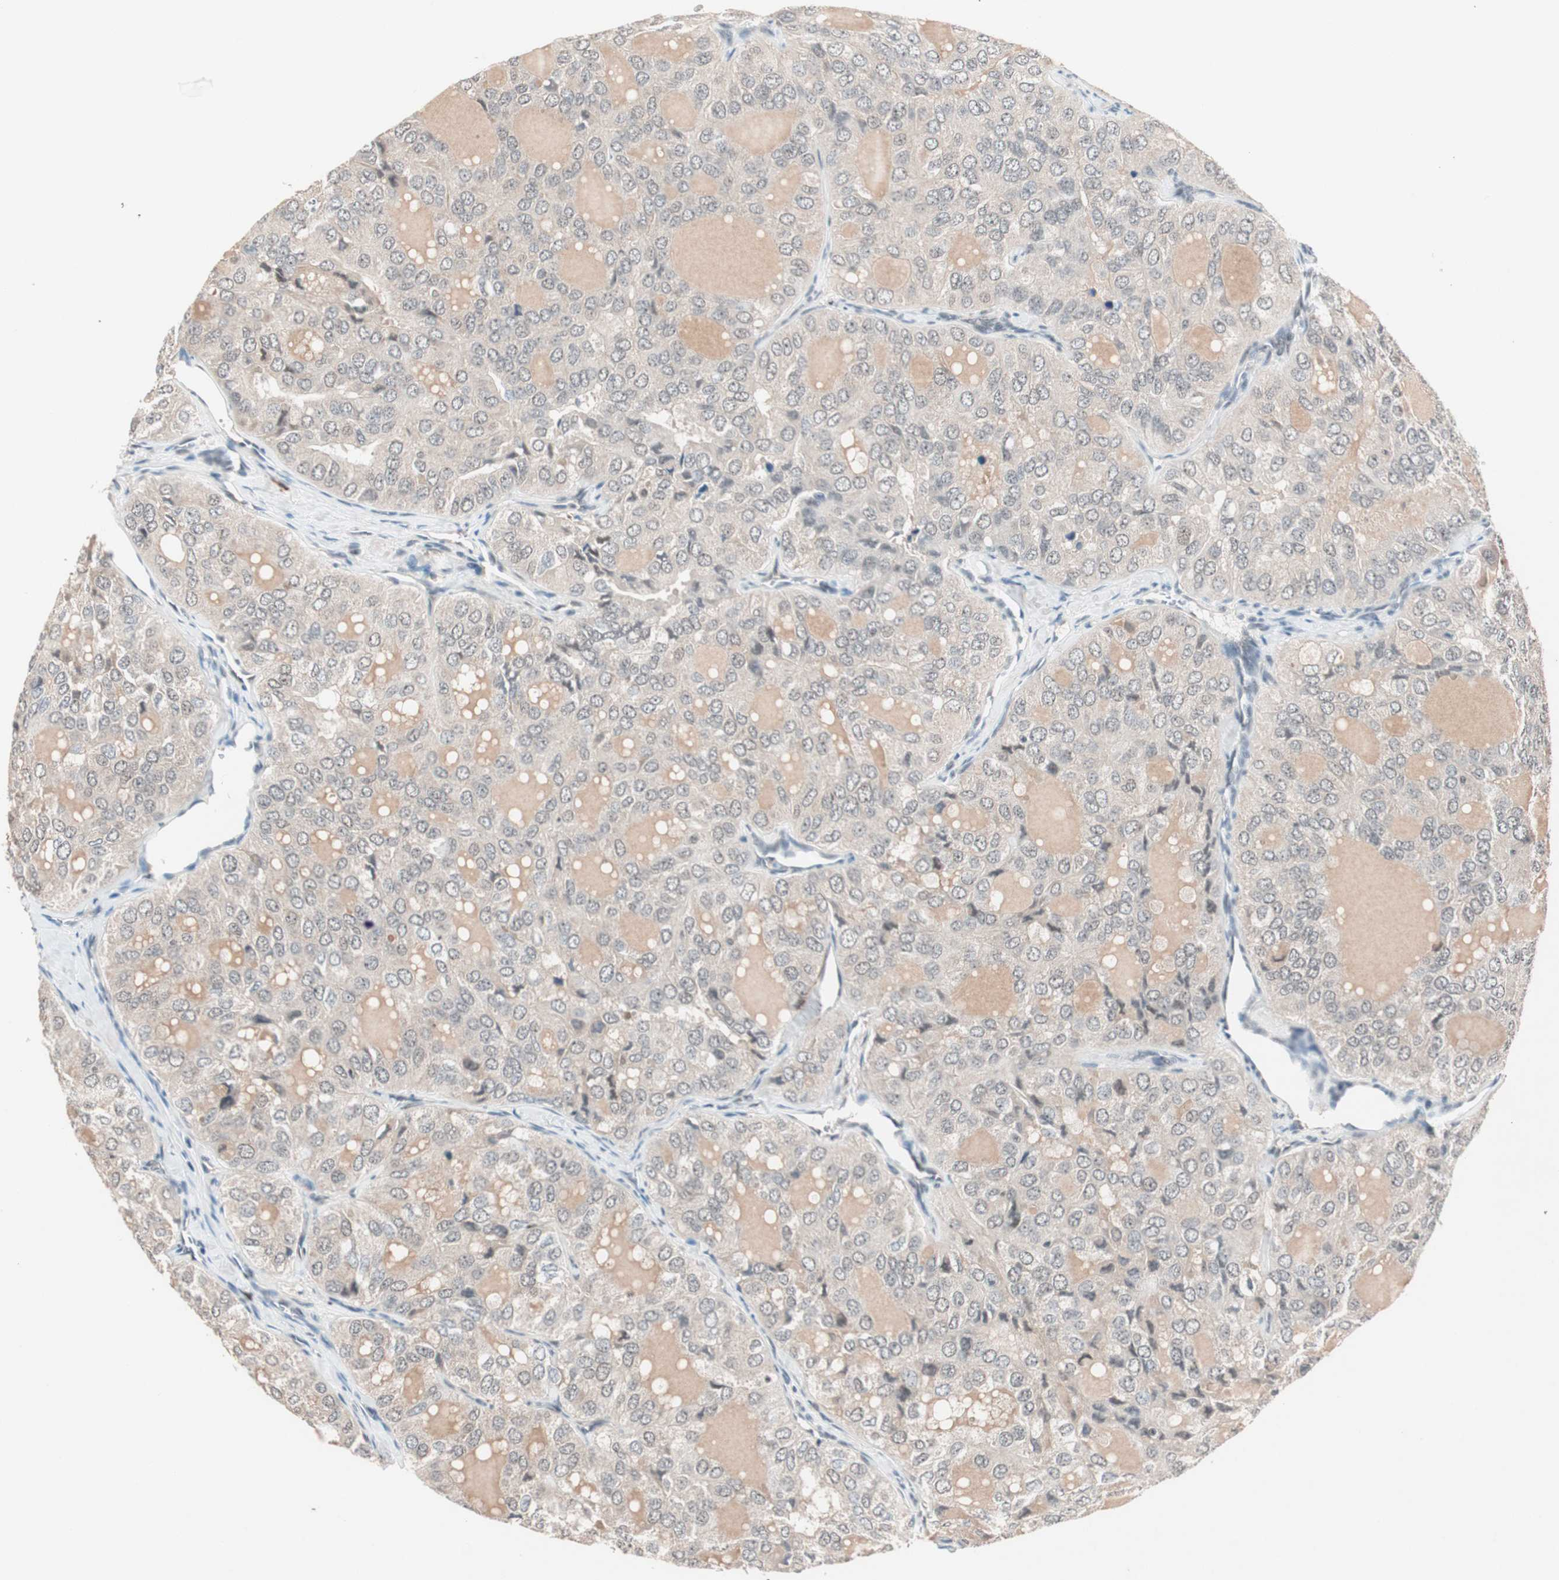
{"staining": {"intensity": "weak", "quantity": "<25%", "location": "cytoplasmic/membranous"}, "tissue": "thyroid cancer", "cell_type": "Tumor cells", "image_type": "cancer", "snomed": [{"axis": "morphology", "description": "Follicular adenoma carcinoma, NOS"}, {"axis": "topography", "description": "Thyroid gland"}], "caption": "DAB (3,3'-diaminobenzidine) immunohistochemical staining of human follicular adenoma carcinoma (thyroid) displays no significant positivity in tumor cells. The staining is performed using DAB (3,3'-diaminobenzidine) brown chromogen with nuclei counter-stained in using hematoxylin.", "gene": "NFRKB", "patient": {"sex": "male", "age": 75}}